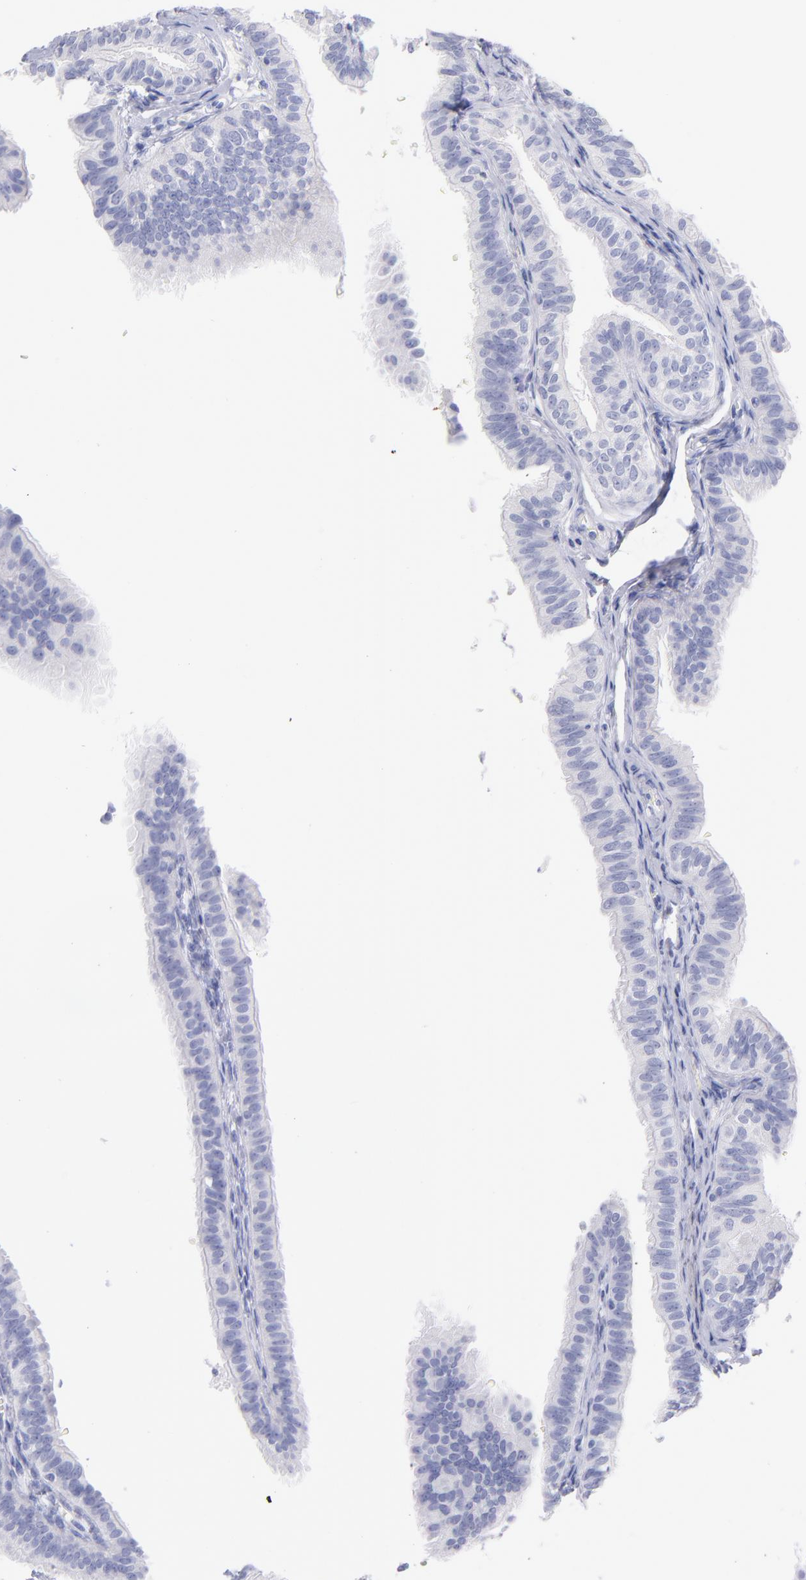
{"staining": {"intensity": "negative", "quantity": "none", "location": "none"}, "tissue": "fallopian tube", "cell_type": "Glandular cells", "image_type": "normal", "snomed": [{"axis": "morphology", "description": "Normal tissue, NOS"}, {"axis": "morphology", "description": "Dermoid, NOS"}, {"axis": "topography", "description": "Fallopian tube"}], "caption": "High magnification brightfield microscopy of benign fallopian tube stained with DAB (3,3'-diaminobenzidine) (brown) and counterstained with hematoxylin (blue): glandular cells show no significant positivity.", "gene": "SCGN", "patient": {"sex": "female", "age": 33}}